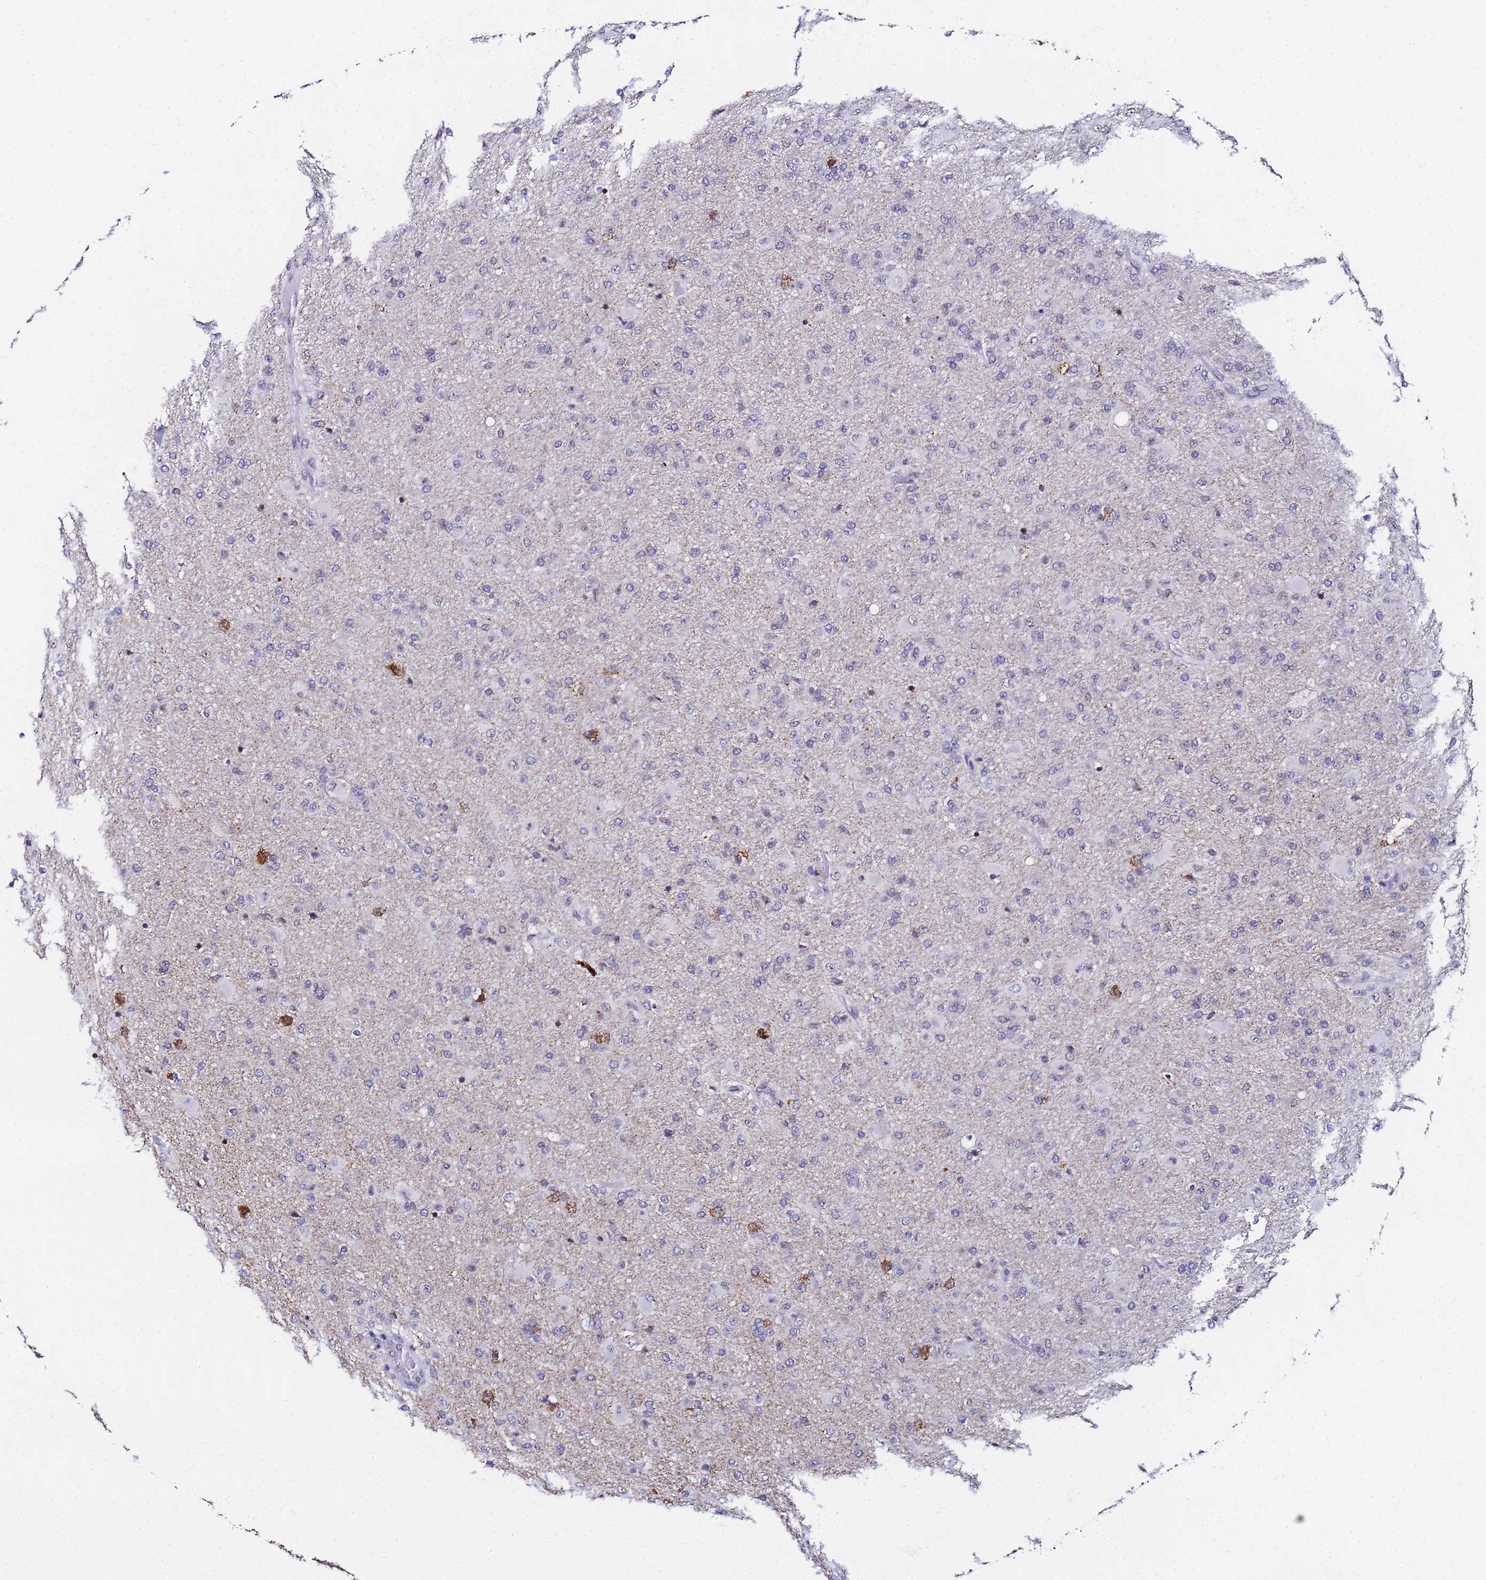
{"staining": {"intensity": "negative", "quantity": "none", "location": "none"}, "tissue": "glioma", "cell_type": "Tumor cells", "image_type": "cancer", "snomed": [{"axis": "morphology", "description": "Glioma, malignant, Low grade"}, {"axis": "topography", "description": "Brain"}], "caption": "This micrograph is of malignant low-grade glioma stained with IHC to label a protein in brown with the nuclei are counter-stained blue. There is no expression in tumor cells. (Brightfield microscopy of DAB (3,3'-diaminobenzidine) immunohistochemistry (IHC) at high magnification).", "gene": "CKMT1A", "patient": {"sex": "male", "age": 65}}